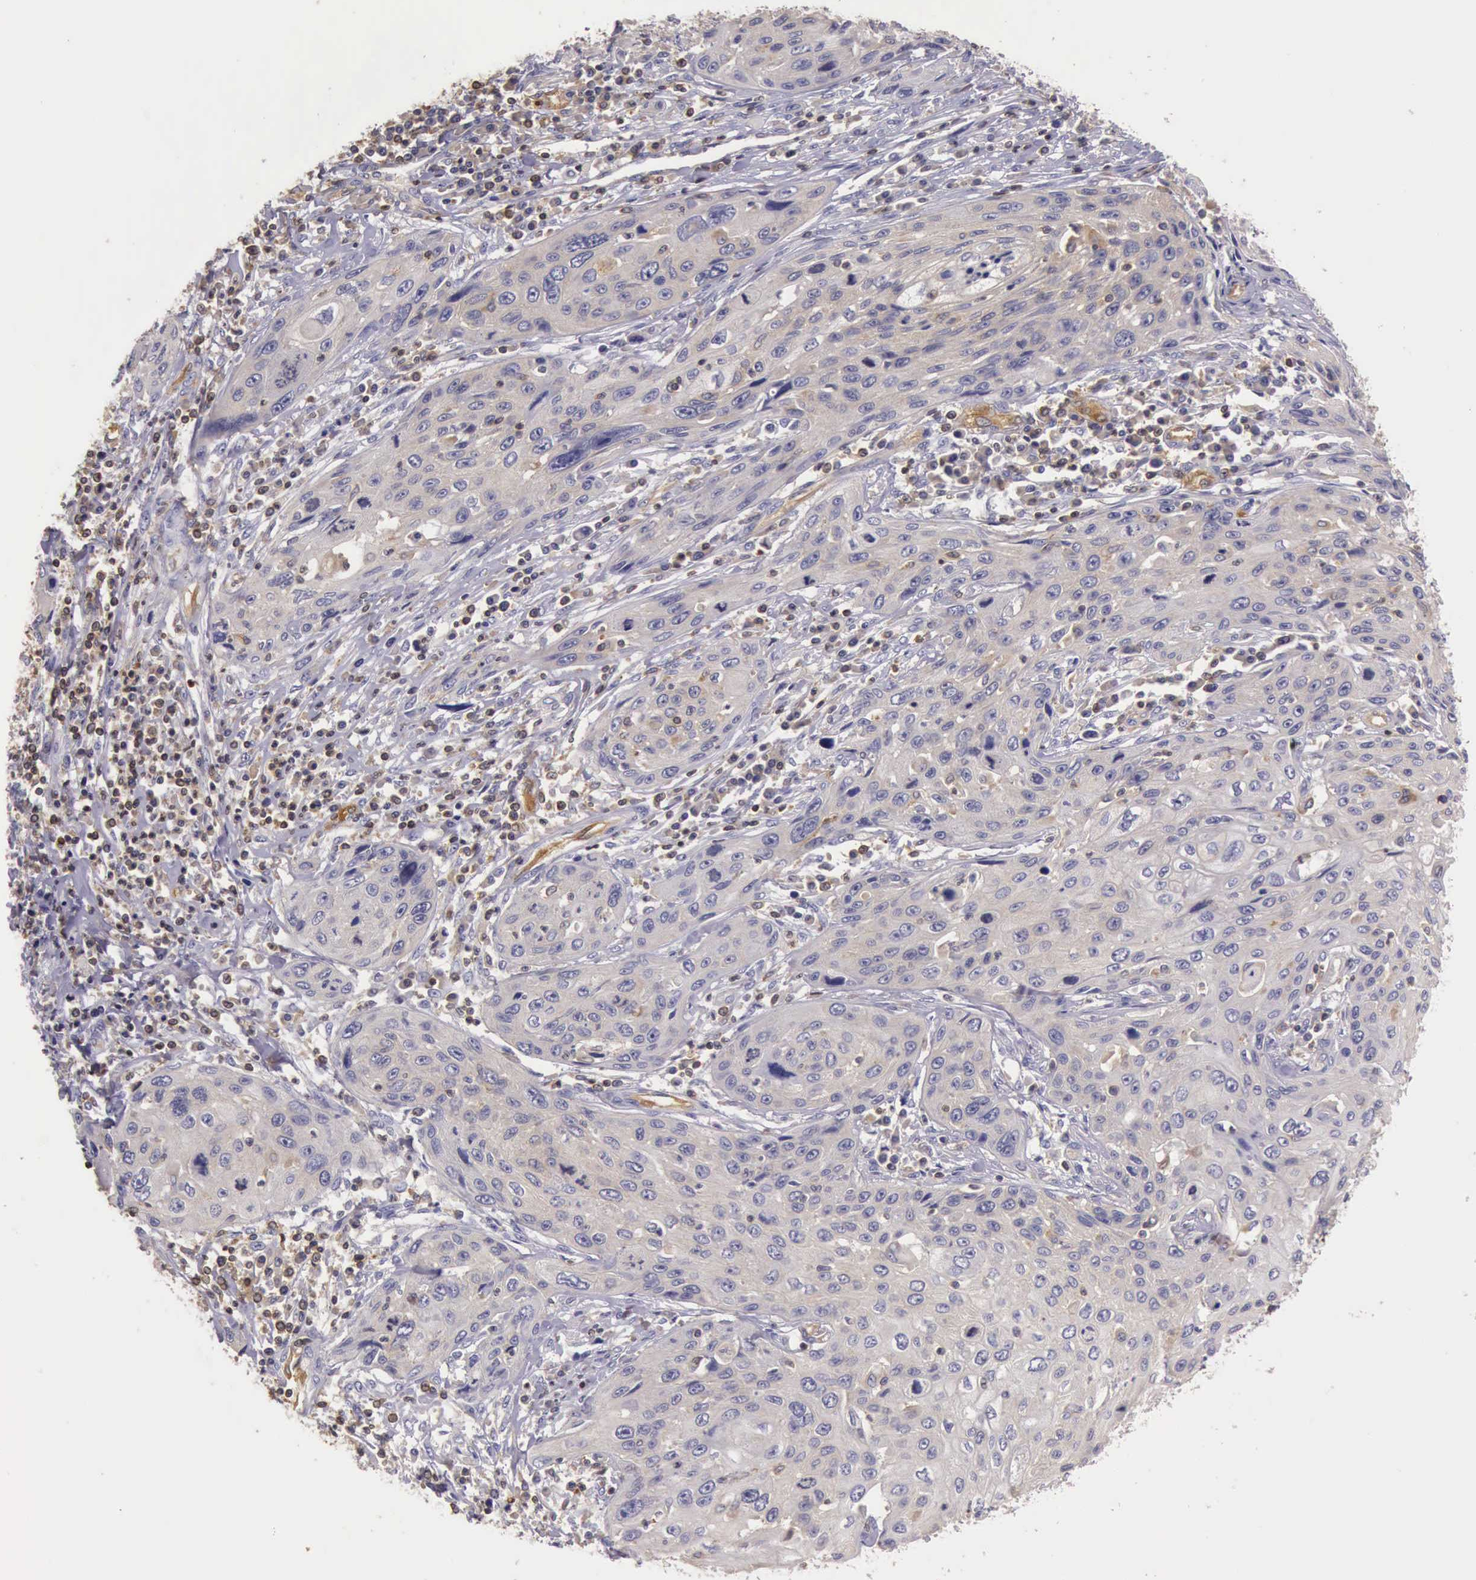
{"staining": {"intensity": "weak", "quantity": "<25%", "location": "cytoplasmic/membranous"}, "tissue": "cervical cancer", "cell_type": "Tumor cells", "image_type": "cancer", "snomed": [{"axis": "morphology", "description": "Squamous cell carcinoma, NOS"}, {"axis": "topography", "description": "Cervix"}], "caption": "Immunohistochemistry of cervical squamous cell carcinoma displays no expression in tumor cells.", "gene": "ARHGAP4", "patient": {"sex": "female", "age": 32}}